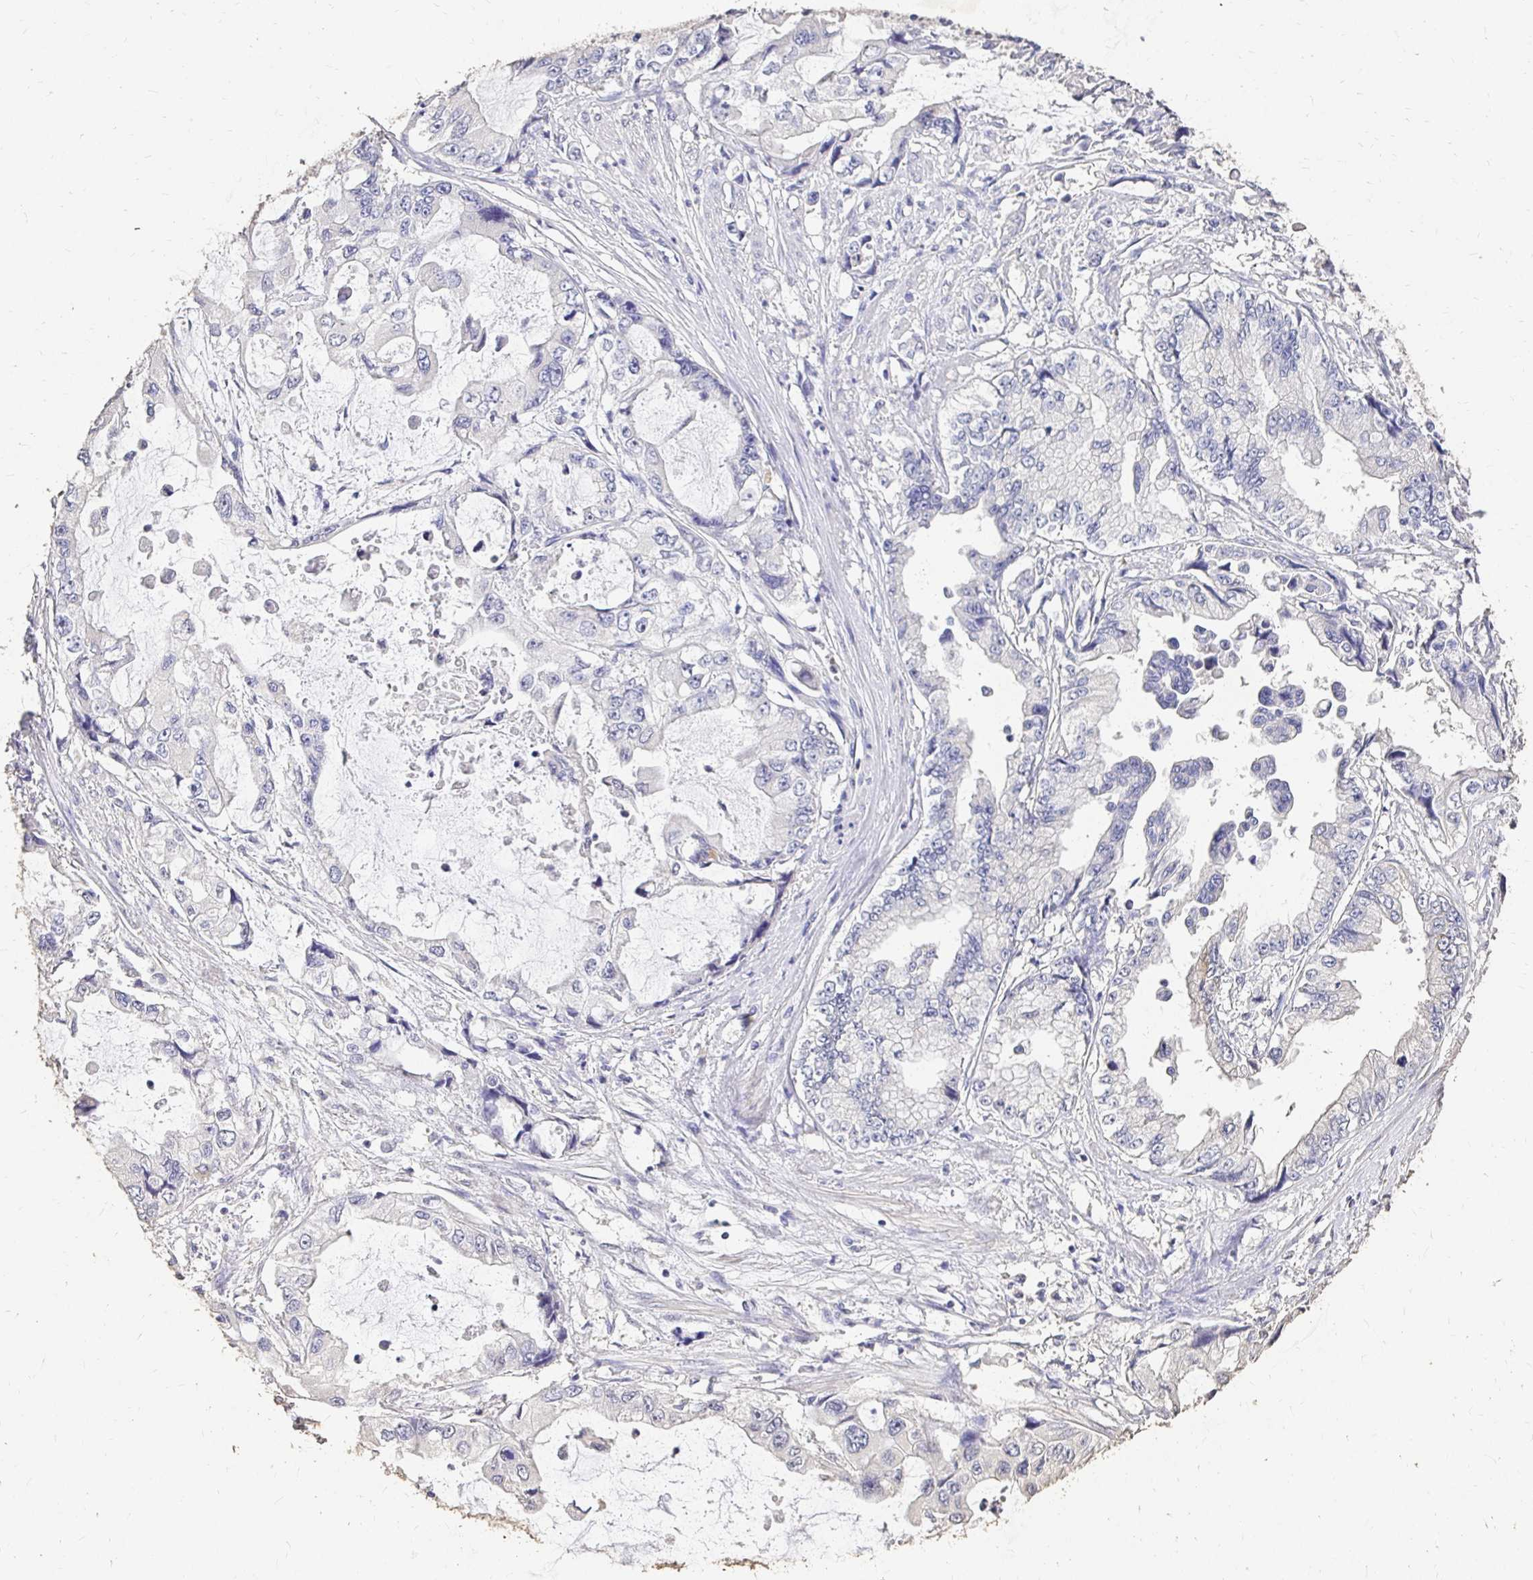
{"staining": {"intensity": "negative", "quantity": "none", "location": "none"}, "tissue": "stomach cancer", "cell_type": "Tumor cells", "image_type": "cancer", "snomed": [{"axis": "morphology", "description": "Adenocarcinoma, NOS"}, {"axis": "topography", "description": "Pancreas"}, {"axis": "topography", "description": "Stomach, upper"}, {"axis": "topography", "description": "Stomach"}], "caption": "Immunohistochemistry (IHC) photomicrograph of human stomach cancer (adenocarcinoma) stained for a protein (brown), which shows no expression in tumor cells. The staining is performed using DAB (3,3'-diaminobenzidine) brown chromogen with nuclei counter-stained in using hematoxylin.", "gene": "UGT1A6", "patient": {"sex": "male", "age": 77}}